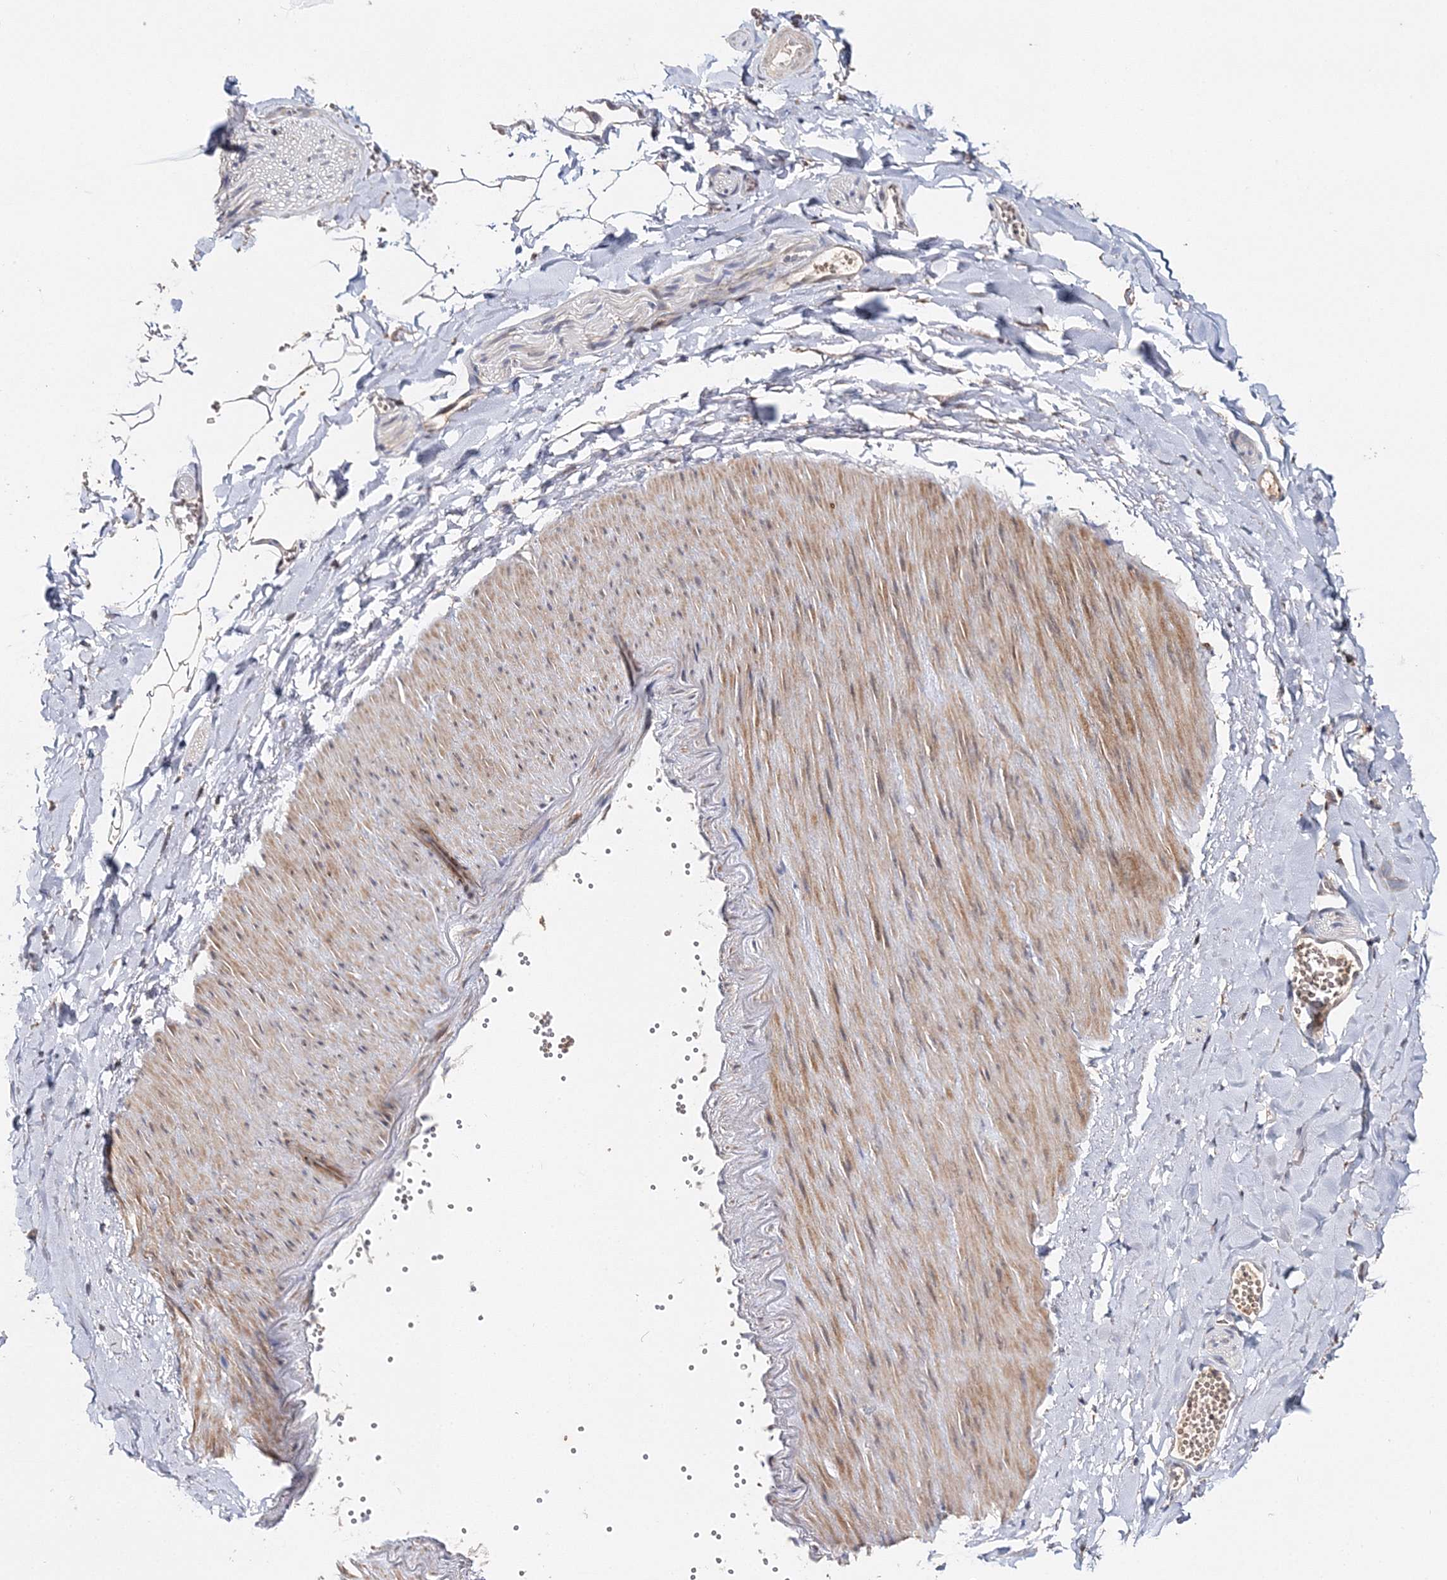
{"staining": {"intensity": "weak", "quantity": "<25%", "location": "cytoplasmic/membranous"}, "tissue": "adipose tissue", "cell_type": "Adipocytes", "image_type": "normal", "snomed": [{"axis": "morphology", "description": "Normal tissue, NOS"}, {"axis": "topography", "description": "Gallbladder"}, {"axis": "topography", "description": "Peripheral nerve tissue"}], "caption": "Adipocytes show no significant expression in benign adipose tissue.", "gene": "GJB5", "patient": {"sex": "male", "age": 38}}